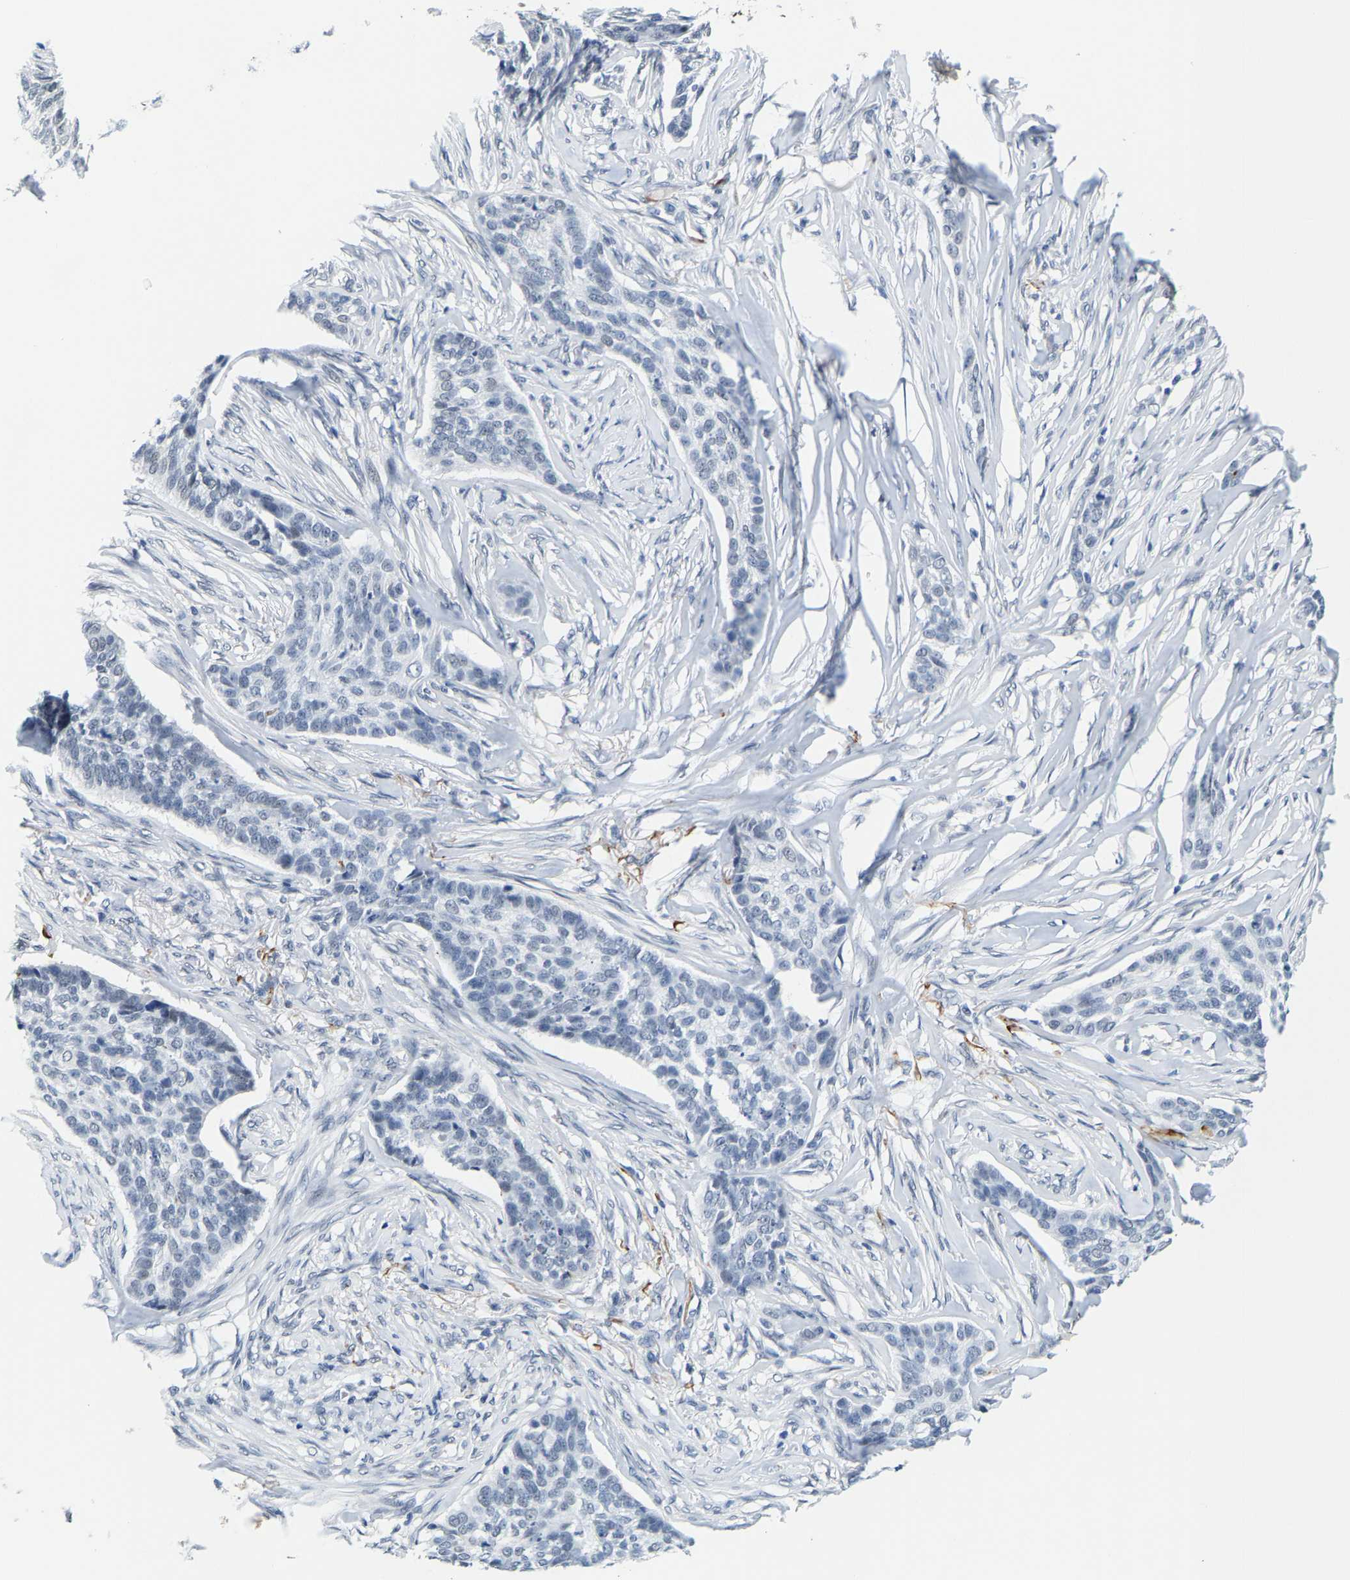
{"staining": {"intensity": "negative", "quantity": "none", "location": "none"}, "tissue": "skin cancer", "cell_type": "Tumor cells", "image_type": "cancer", "snomed": [{"axis": "morphology", "description": "Basal cell carcinoma"}, {"axis": "topography", "description": "Skin"}], "caption": "Tumor cells are negative for brown protein staining in skin basal cell carcinoma.", "gene": "SETD1B", "patient": {"sex": "male", "age": 85}}